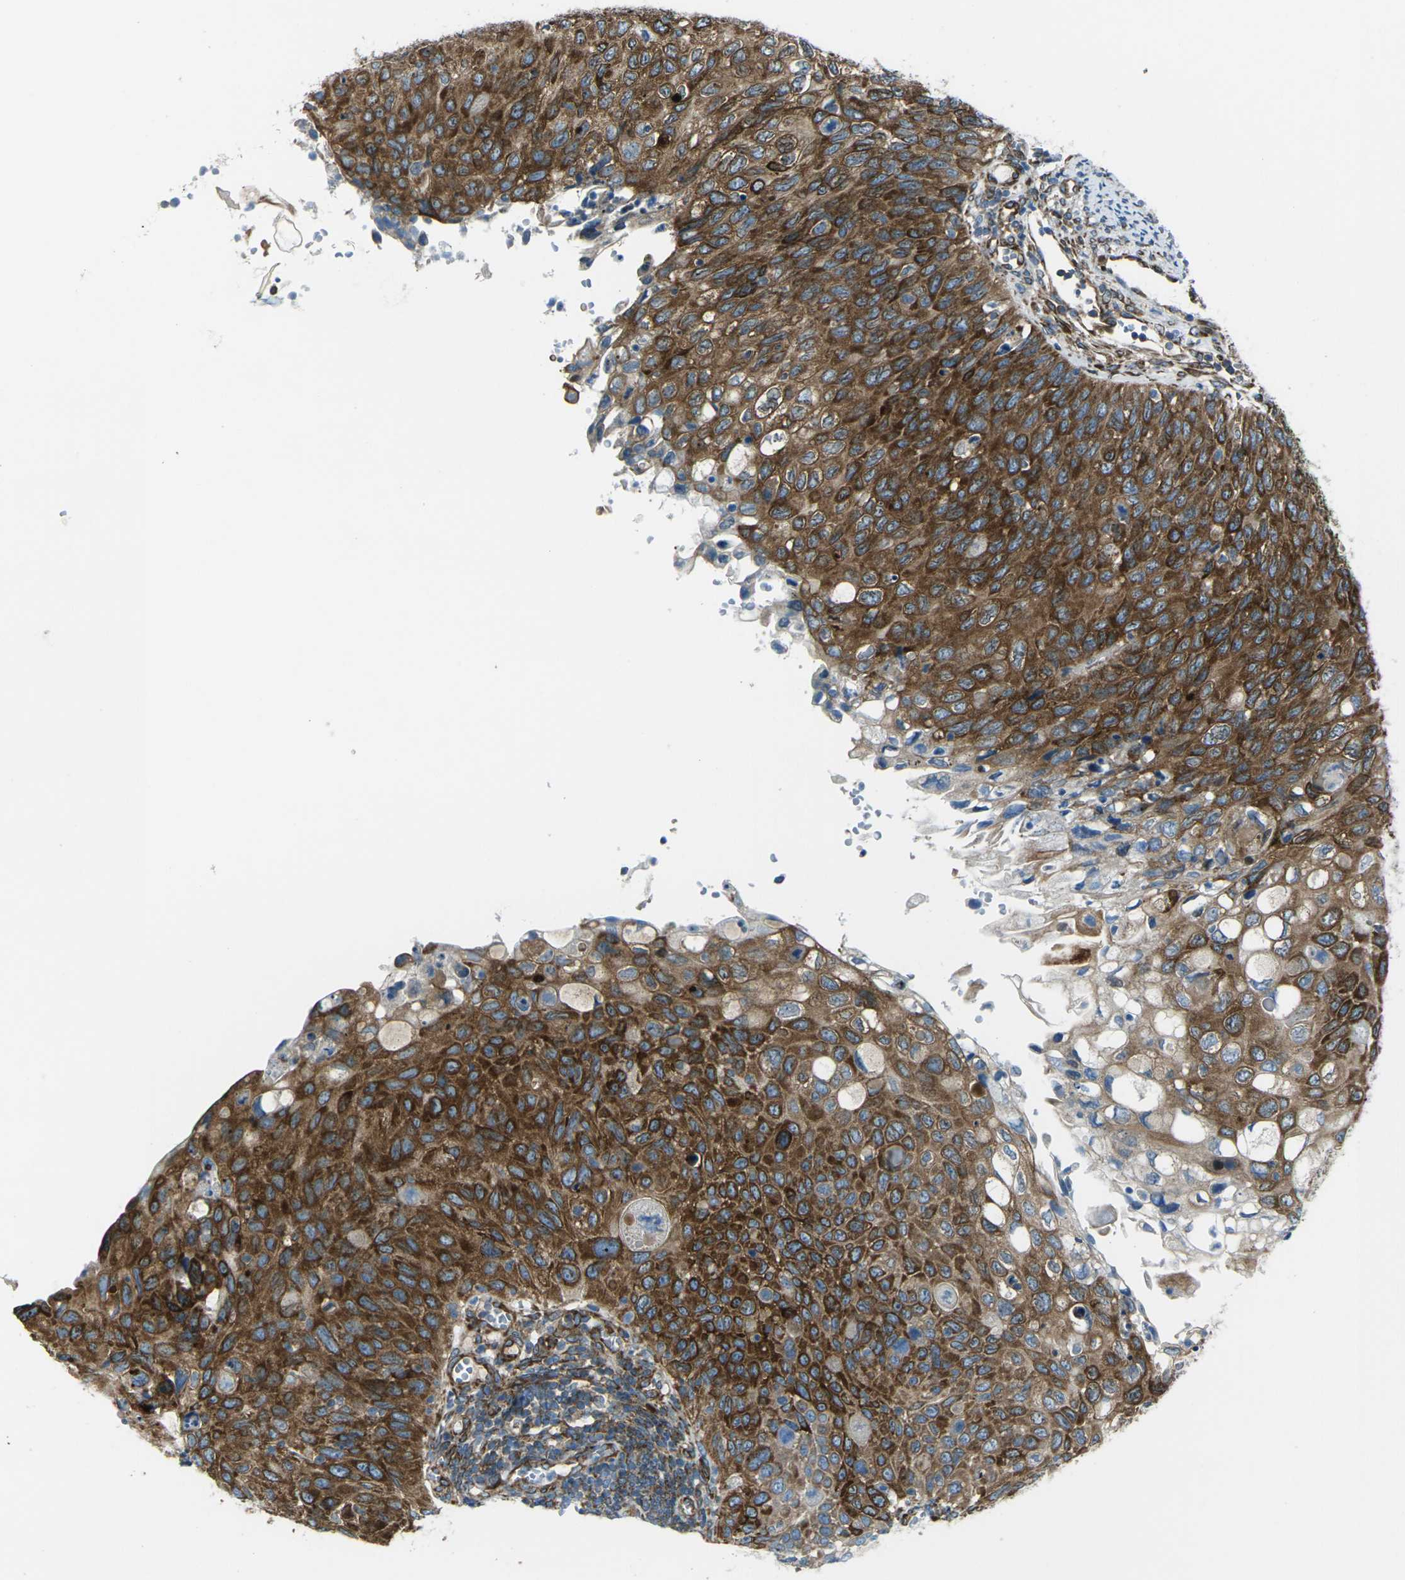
{"staining": {"intensity": "strong", "quantity": ">75%", "location": "cytoplasmic/membranous"}, "tissue": "cervical cancer", "cell_type": "Tumor cells", "image_type": "cancer", "snomed": [{"axis": "morphology", "description": "Squamous cell carcinoma, NOS"}, {"axis": "topography", "description": "Cervix"}], "caption": "Human cervical squamous cell carcinoma stained with a protein marker shows strong staining in tumor cells.", "gene": "CELSR2", "patient": {"sex": "female", "age": 70}}